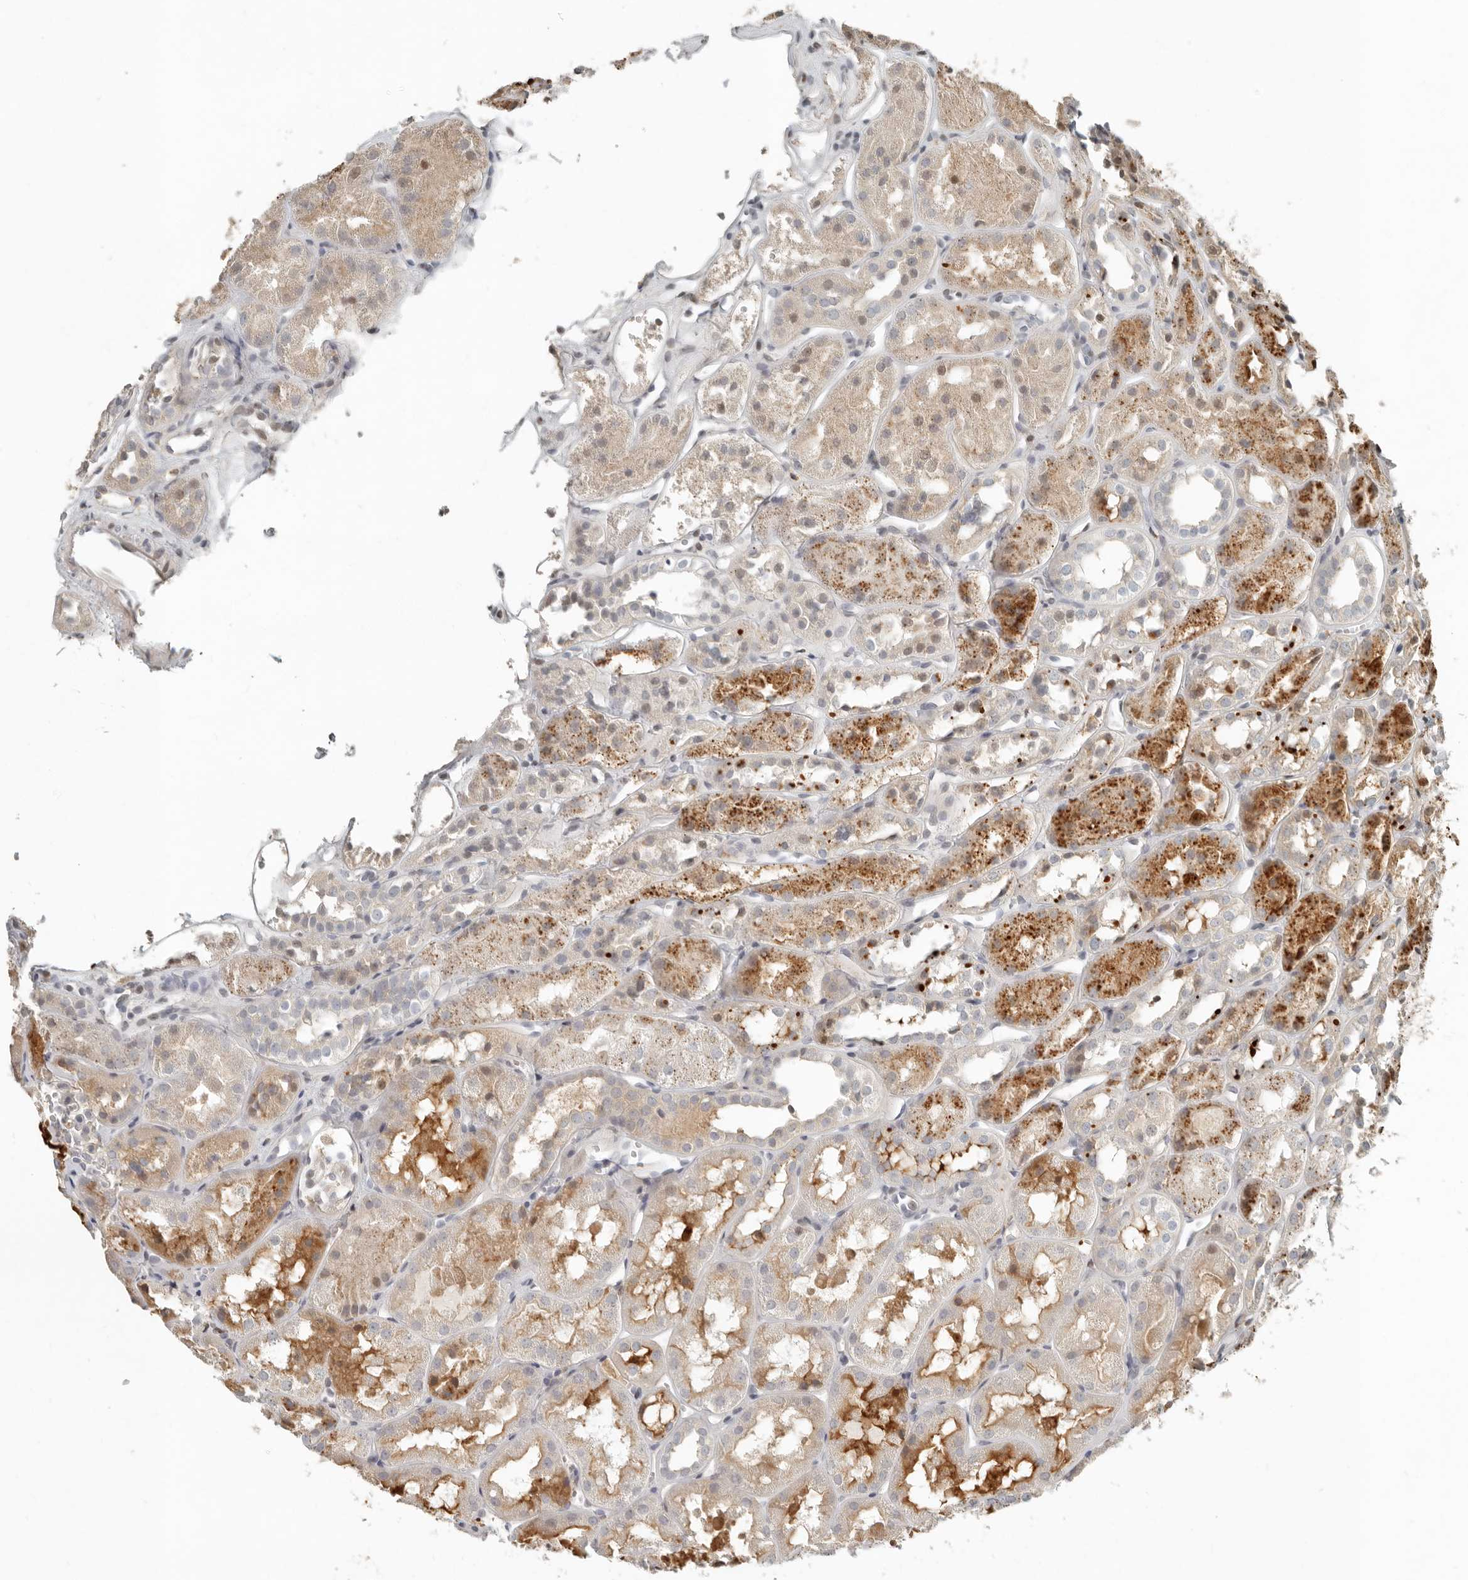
{"staining": {"intensity": "moderate", "quantity": "<25%", "location": "cytoplasmic/membranous"}, "tissue": "kidney", "cell_type": "Cells in glomeruli", "image_type": "normal", "snomed": [{"axis": "morphology", "description": "Normal tissue, NOS"}, {"axis": "topography", "description": "Kidney"}], "caption": "The image exhibits immunohistochemical staining of benign kidney. There is moderate cytoplasmic/membranous positivity is appreciated in about <25% of cells in glomeruli.", "gene": "KLHL38", "patient": {"sex": "male", "age": 16}}